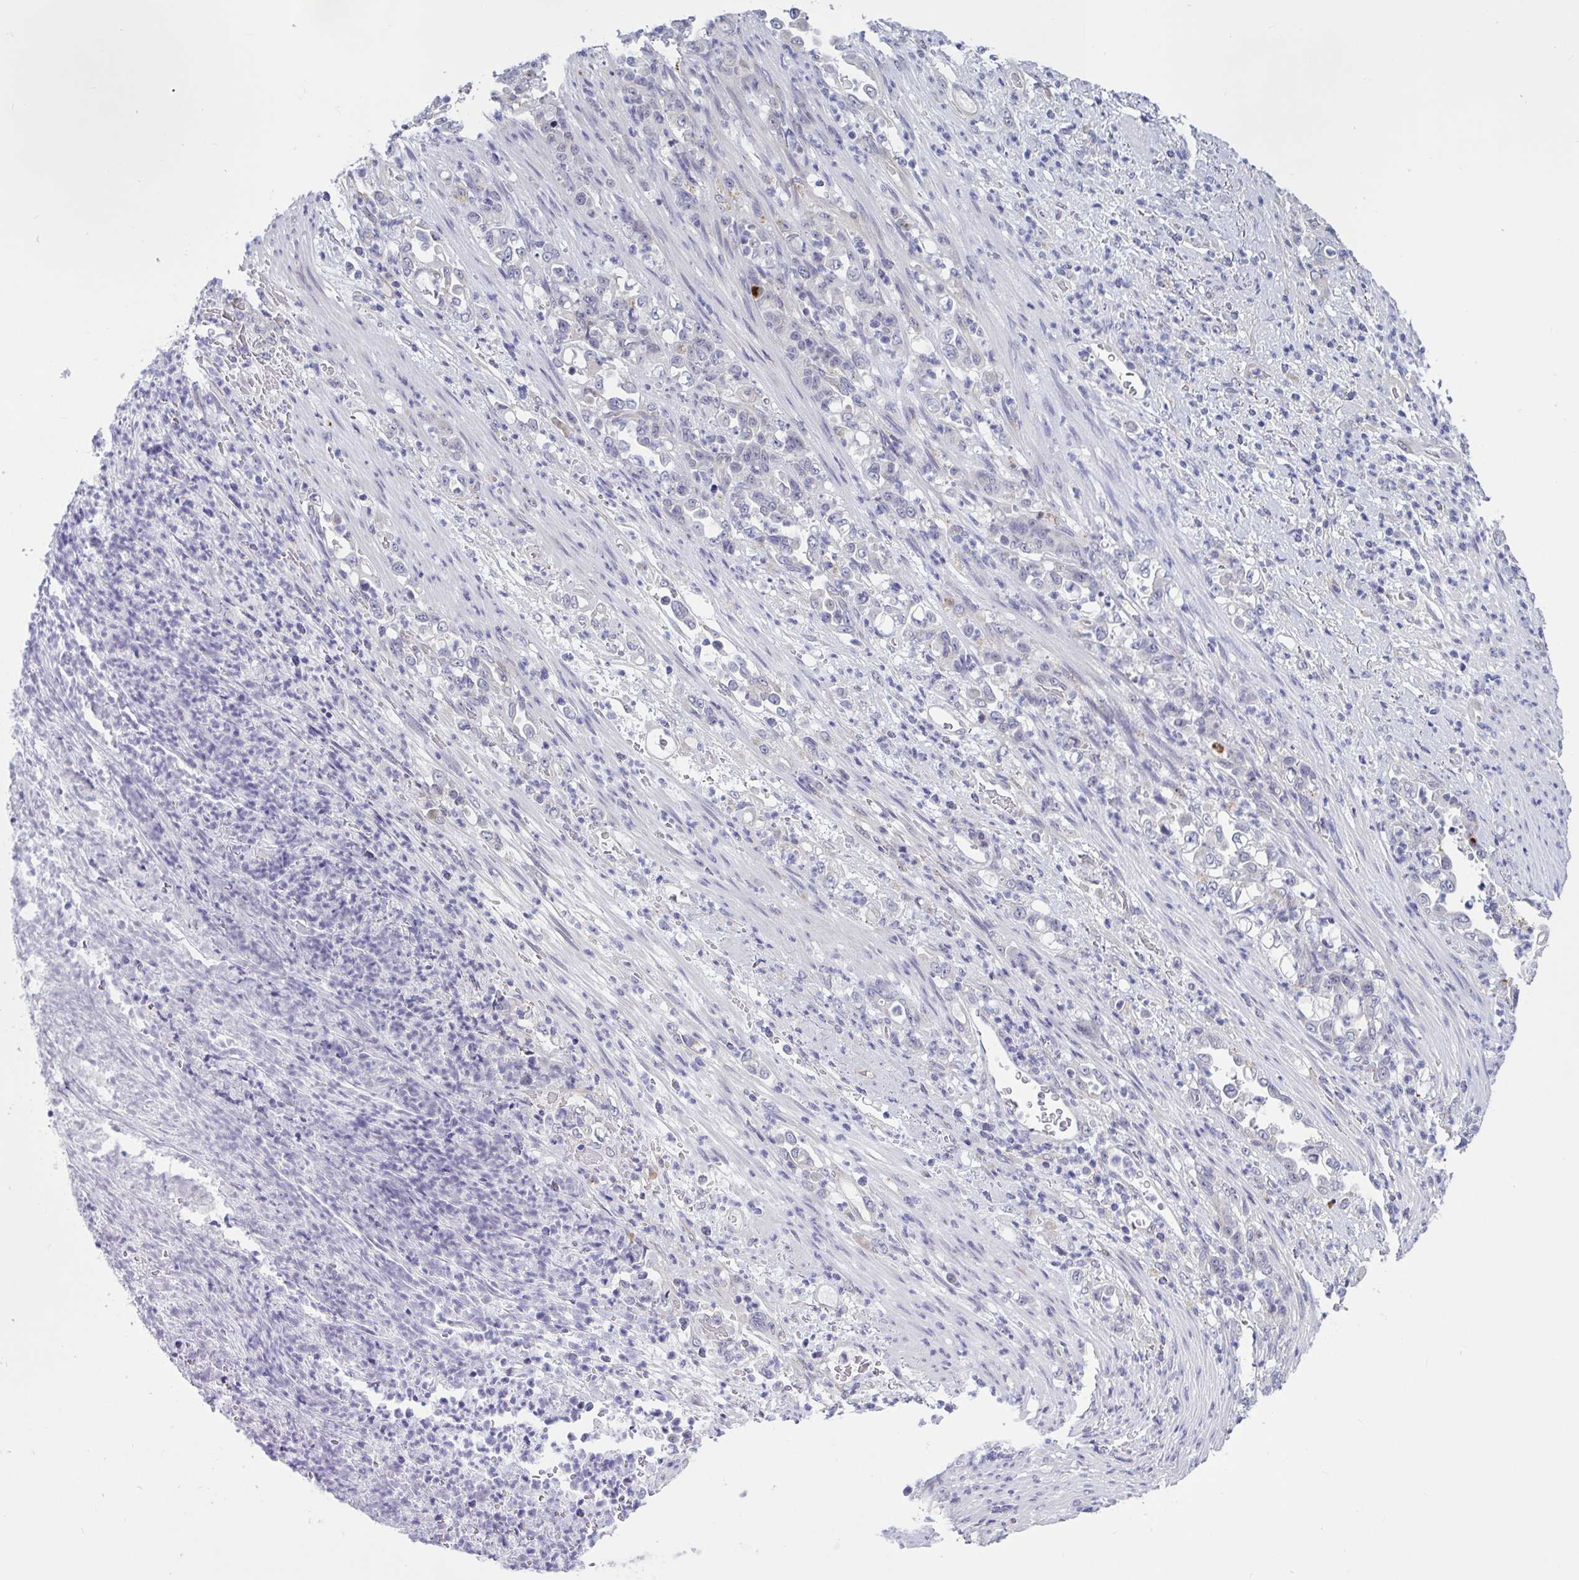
{"staining": {"intensity": "negative", "quantity": "none", "location": "none"}, "tissue": "stomach cancer", "cell_type": "Tumor cells", "image_type": "cancer", "snomed": [{"axis": "morphology", "description": "Normal tissue, NOS"}, {"axis": "morphology", "description": "Adenocarcinoma, NOS"}, {"axis": "topography", "description": "Stomach"}], "caption": "Tumor cells show no significant protein positivity in stomach cancer (adenocarcinoma).", "gene": "TCEAL8", "patient": {"sex": "female", "age": 79}}